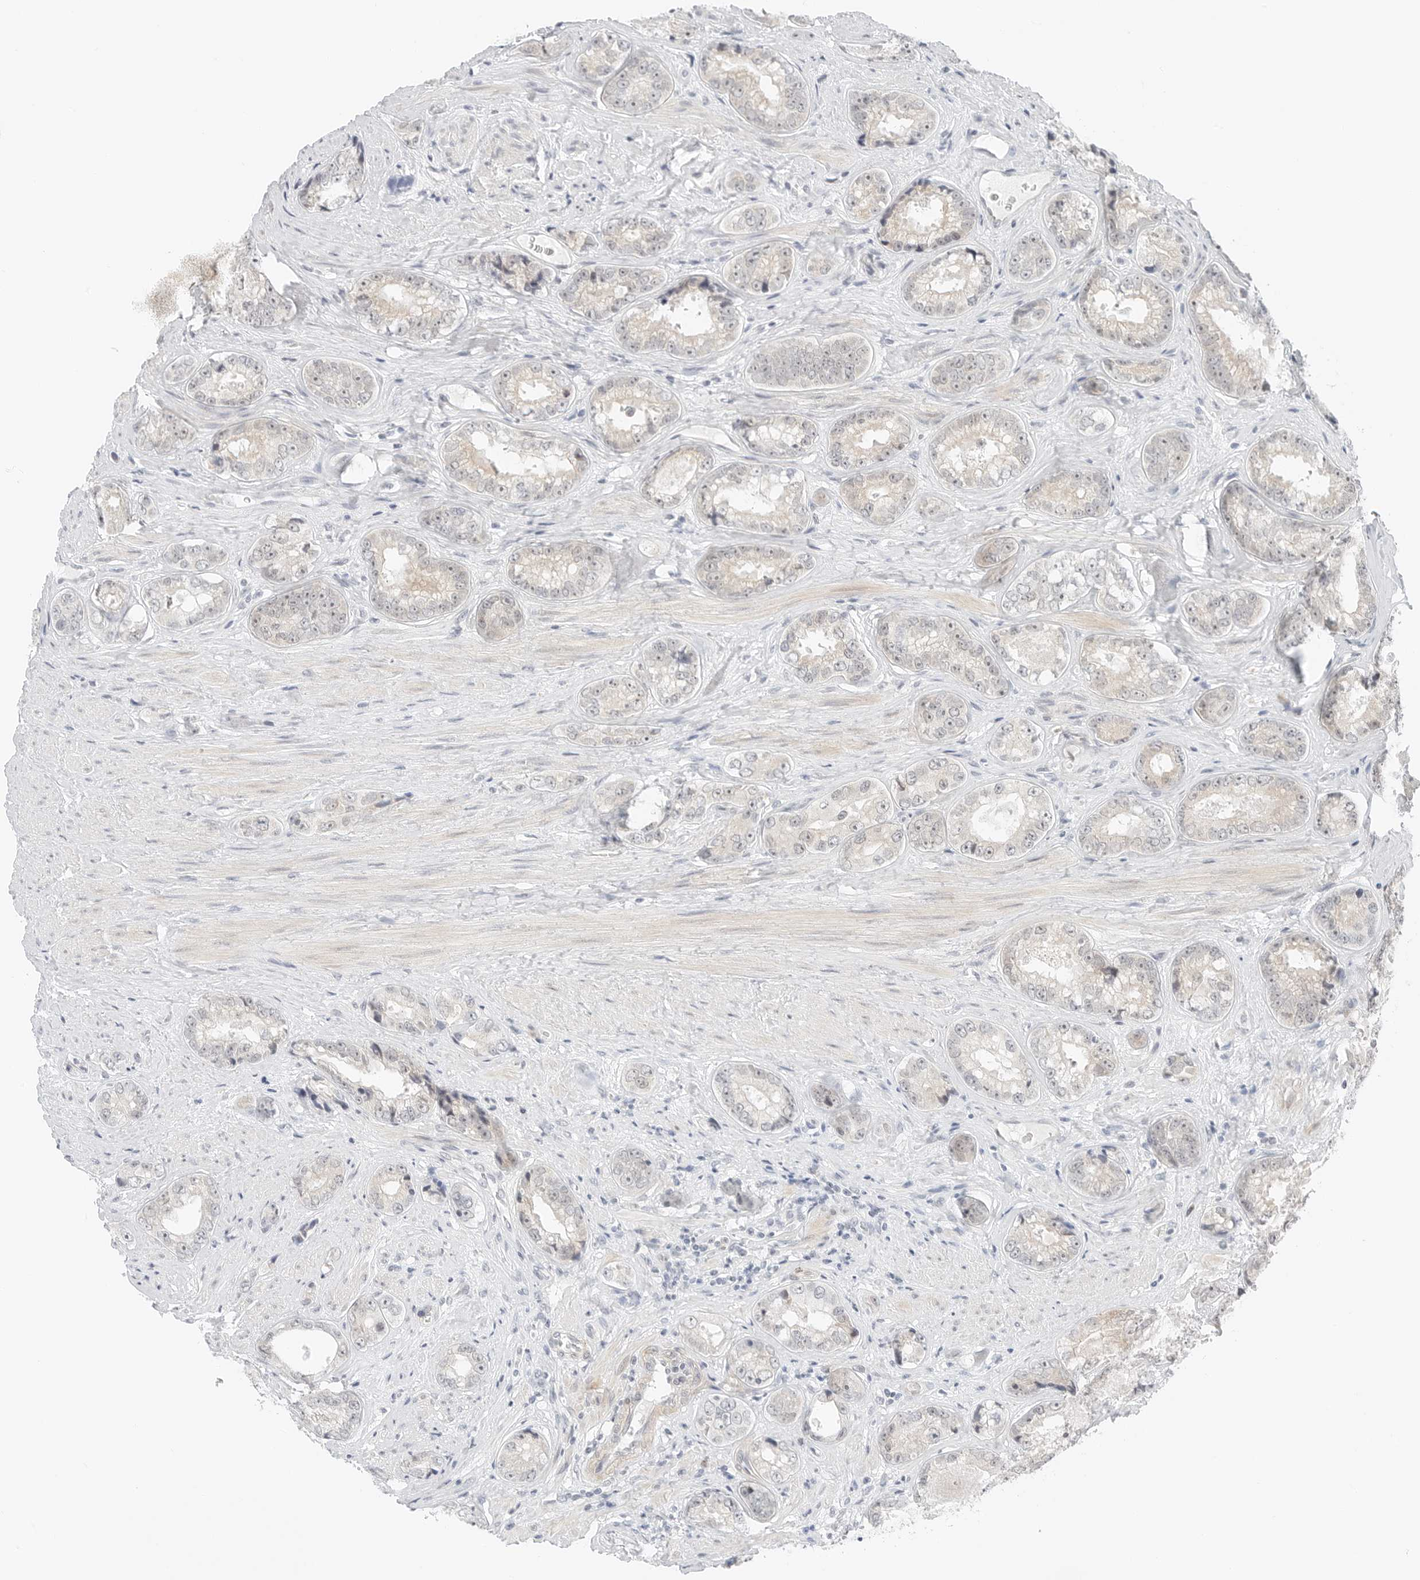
{"staining": {"intensity": "negative", "quantity": "none", "location": "none"}, "tissue": "prostate cancer", "cell_type": "Tumor cells", "image_type": "cancer", "snomed": [{"axis": "morphology", "description": "Adenocarcinoma, High grade"}, {"axis": "topography", "description": "Prostate"}], "caption": "Human prostate cancer stained for a protein using immunohistochemistry shows no positivity in tumor cells.", "gene": "CCSAP", "patient": {"sex": "male", "age": 61}}